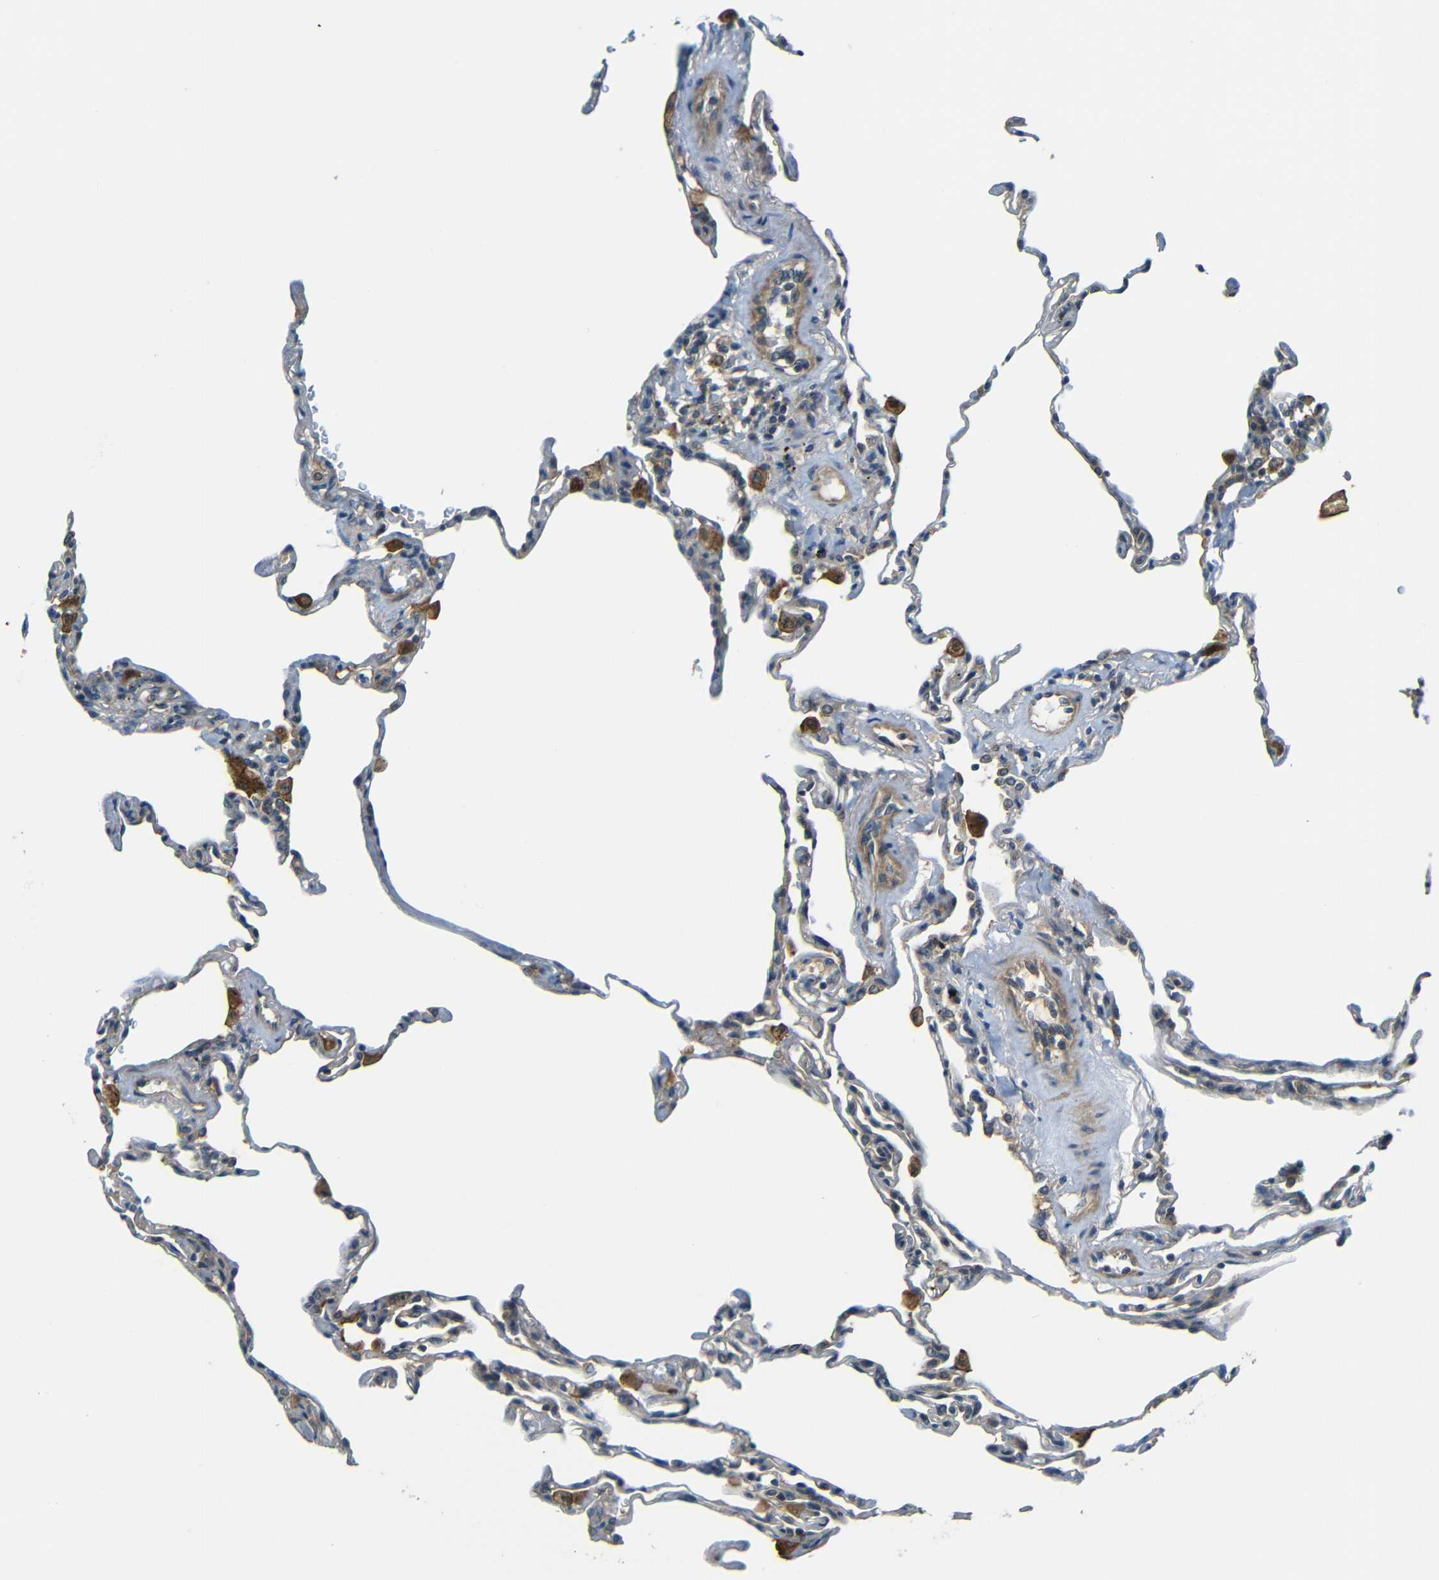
{"staining": {"intensity": "moderate", "quantity": "<25%", "location": "cytoplasmic/membranous"}, "tissue": "lung", "cell_type": "Alveolar cells", "image_type": "normal", "snomed": [{"axis": "morphology", "description": "Normal tissue, NOS"}, {"axis": "topography", "description": "Lung"}], "caption": "Immunohistochemical staining of benign human lung demonstrates <25% levels of moderate cytoplasmic/membranous protein expression in approximately <25% of alveolar cells. The protein of interest is shown in brown color, while the nuclei are stained blue.", "gene": "FNDC3A", "patient": {"sex": "male", "age": 59}}